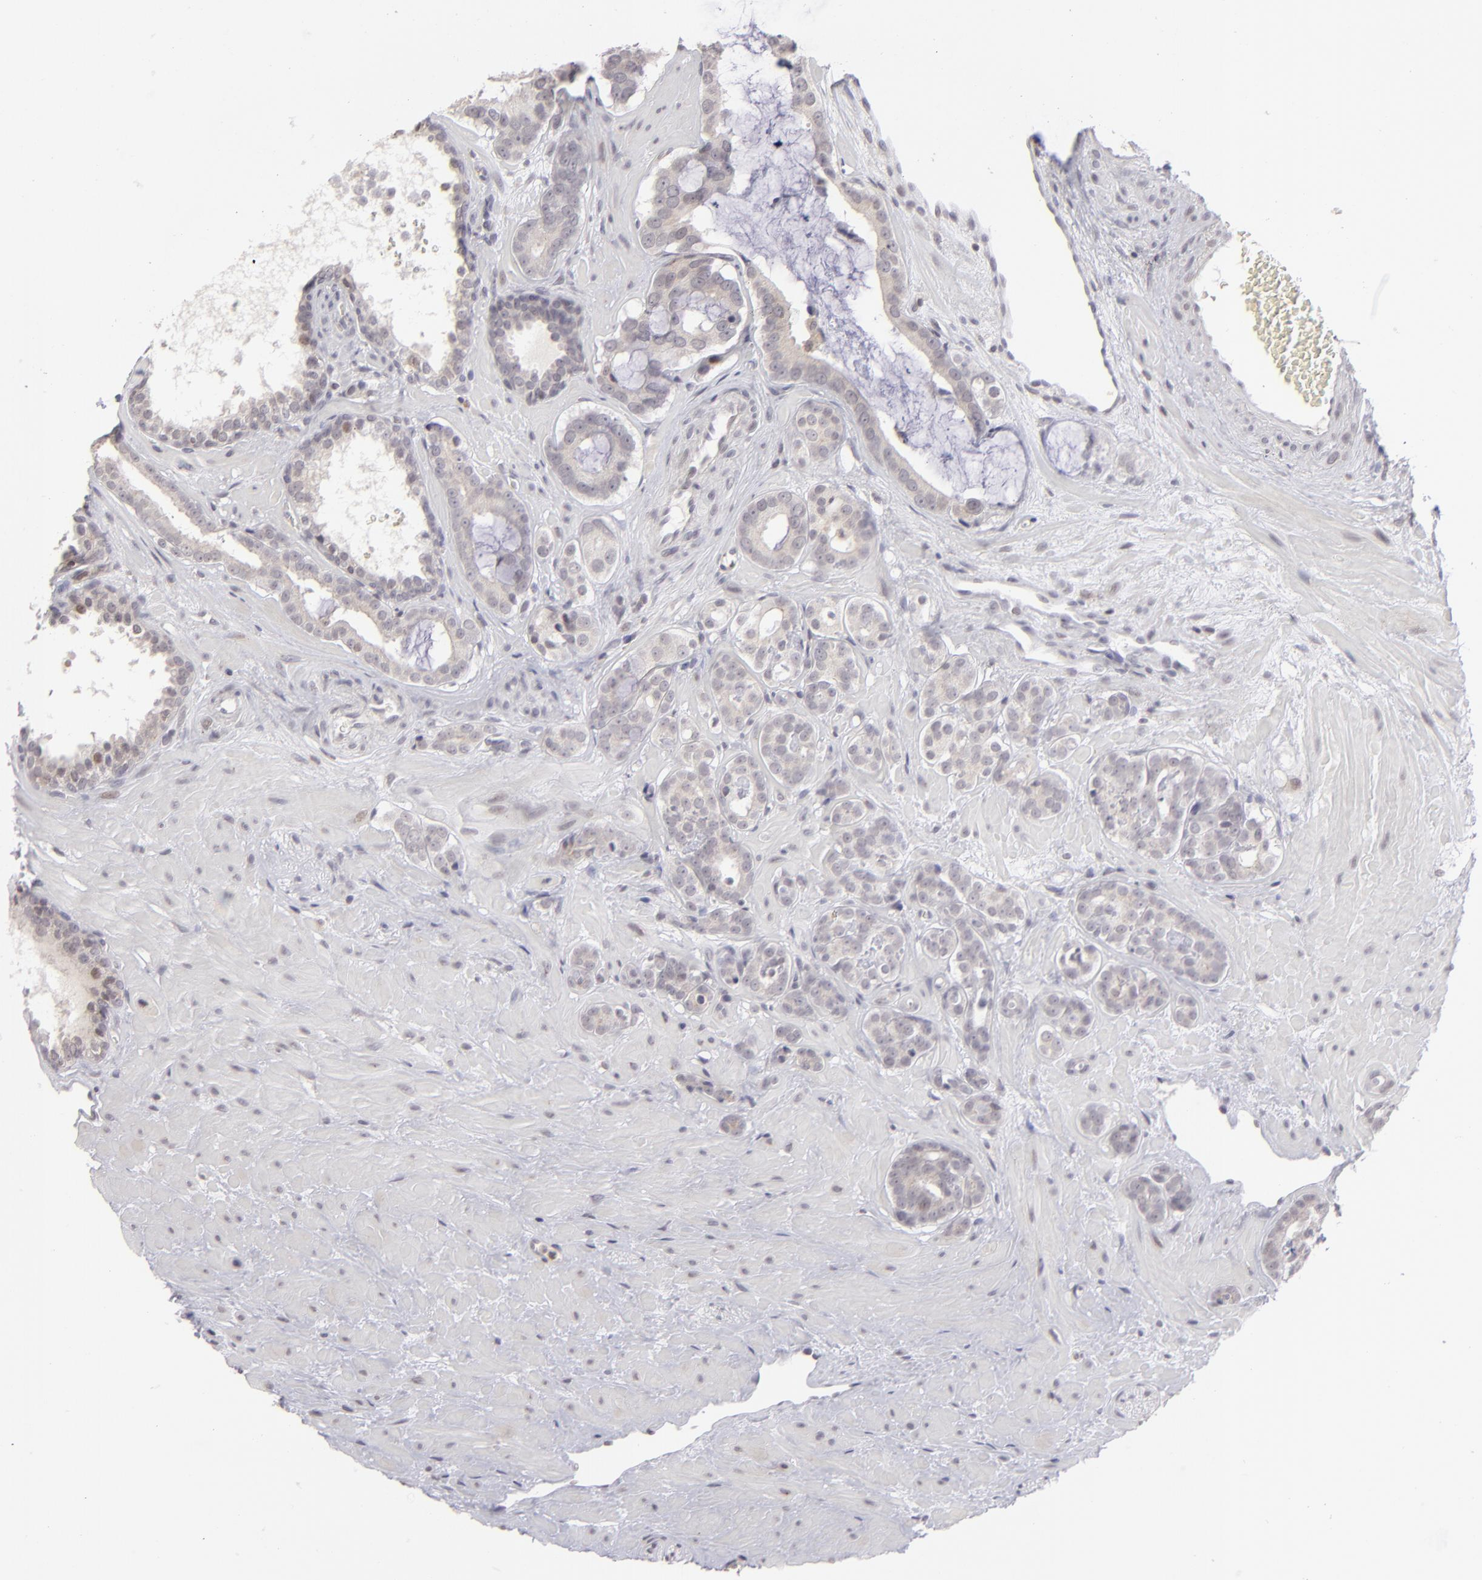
{"staining": {"intensity": "negative", "quantity": "none", "location": "none"}, "tissue": "prostate cancer", "cell_type": "Tumor cells", "image_type": "cancer", "snomed": [{"axis": "morphology", "description": "Adenocarcinoma, Low grade"}, {"axis": "topography", "description": "Prostate"}], "caption": "This is an immunohistochemistry micrograph of human prostate cancer (adenocarcinoma (low-grade)). There is no positivity in tumor cells.", "gene": "CLDN2", "patient": {"sex": "male", "age": 57}}